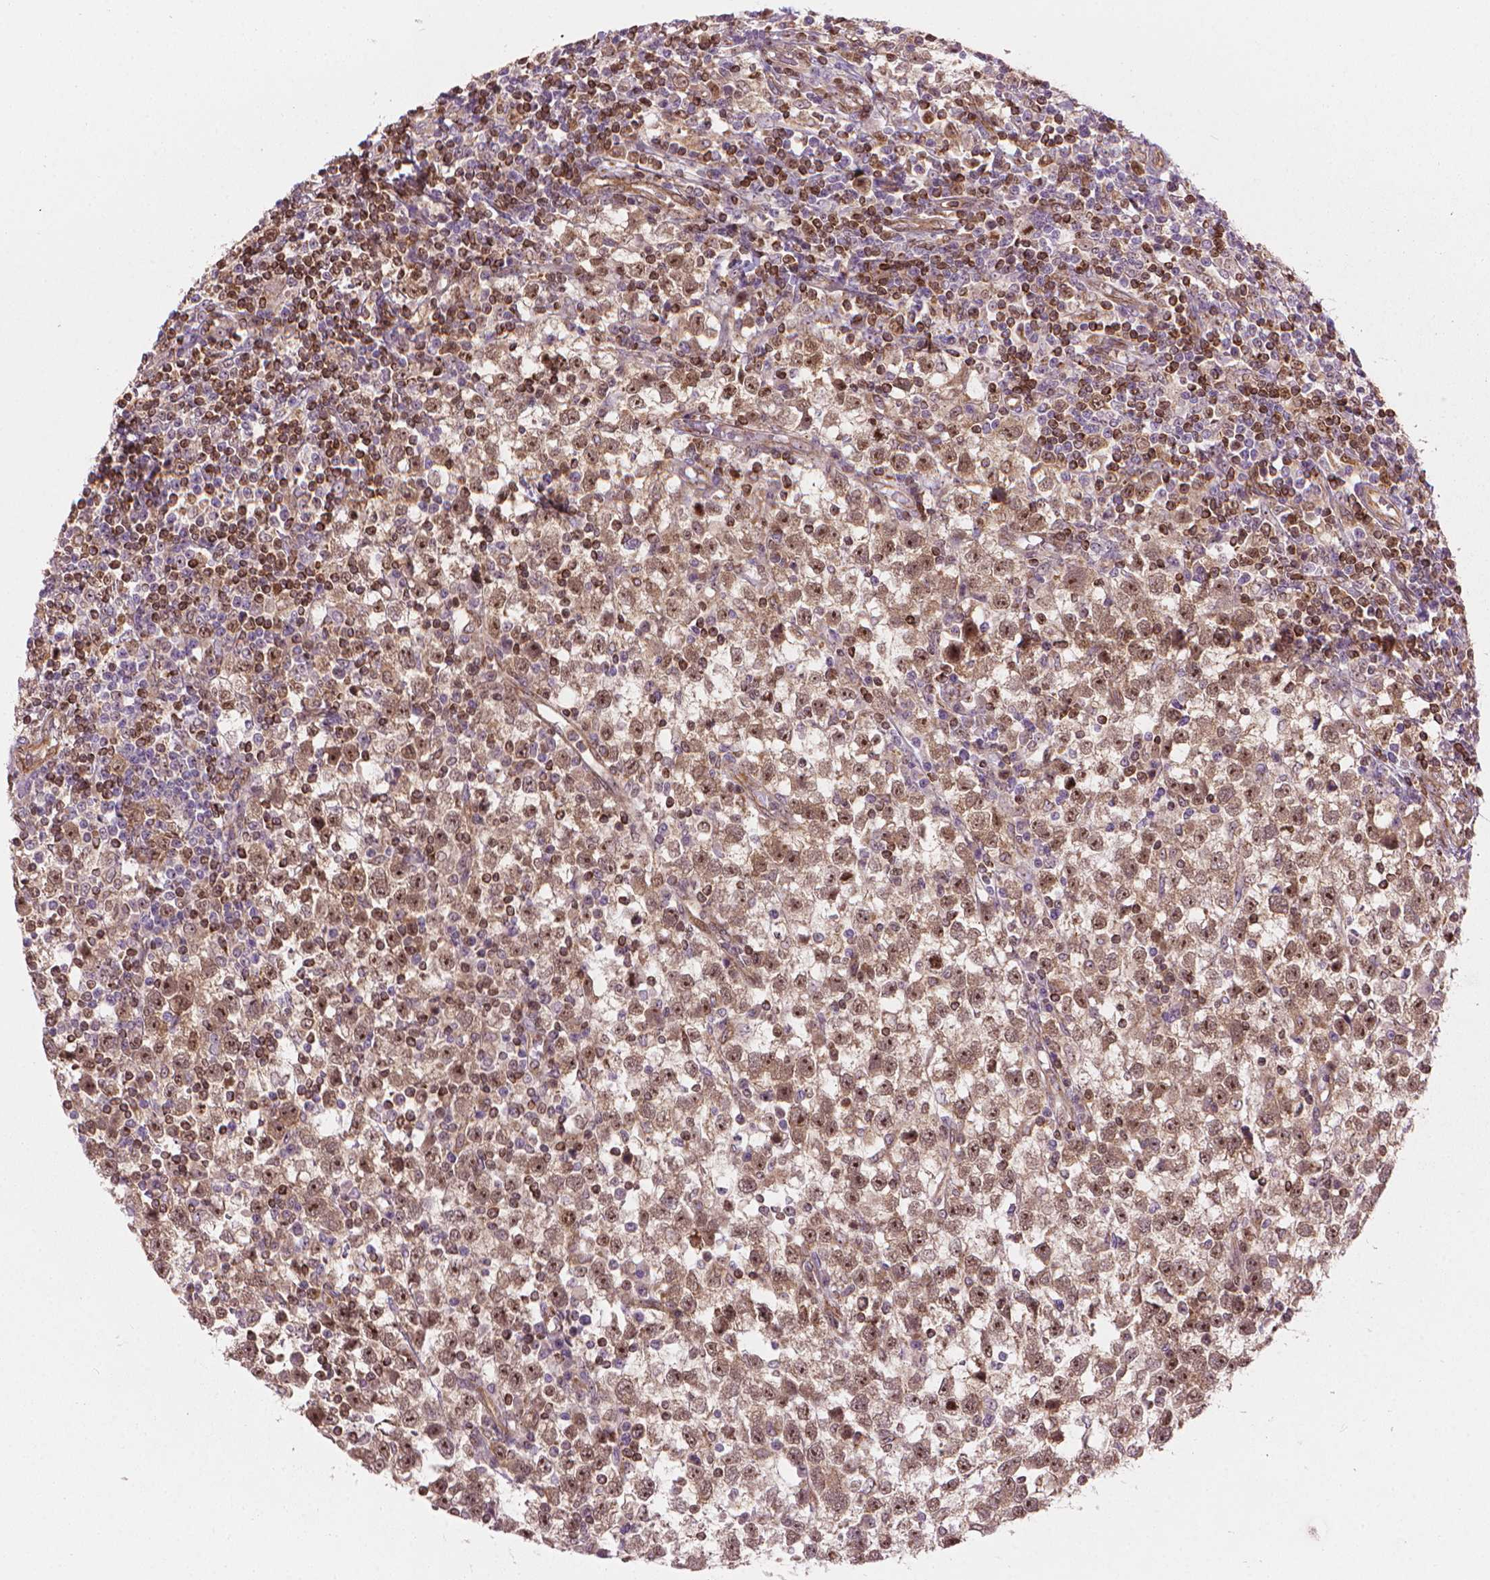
{"staining": {"intensity": "moderate", "quantity": ">75%", "location": "cytoplasmic/membranous,nuclear"}, "tissue": "testis cancer", "cell_type": "Tumor cells", "image_type": "cancer", "snomed": [{"axis": "morphology", "description": "Seminoma, NOS"}, {"axis": "topography", "description": "Testis"}], "caption": "The image demonstrates a brown stain indicating the presence of a protein in the cytoplasmic/membranous and nuclear of tumor cells in testis cancer. (IHC, brightfield microscopy, high magnification).", "gene": "SMC2", "patient": {"sex": "male", "age": 34}}